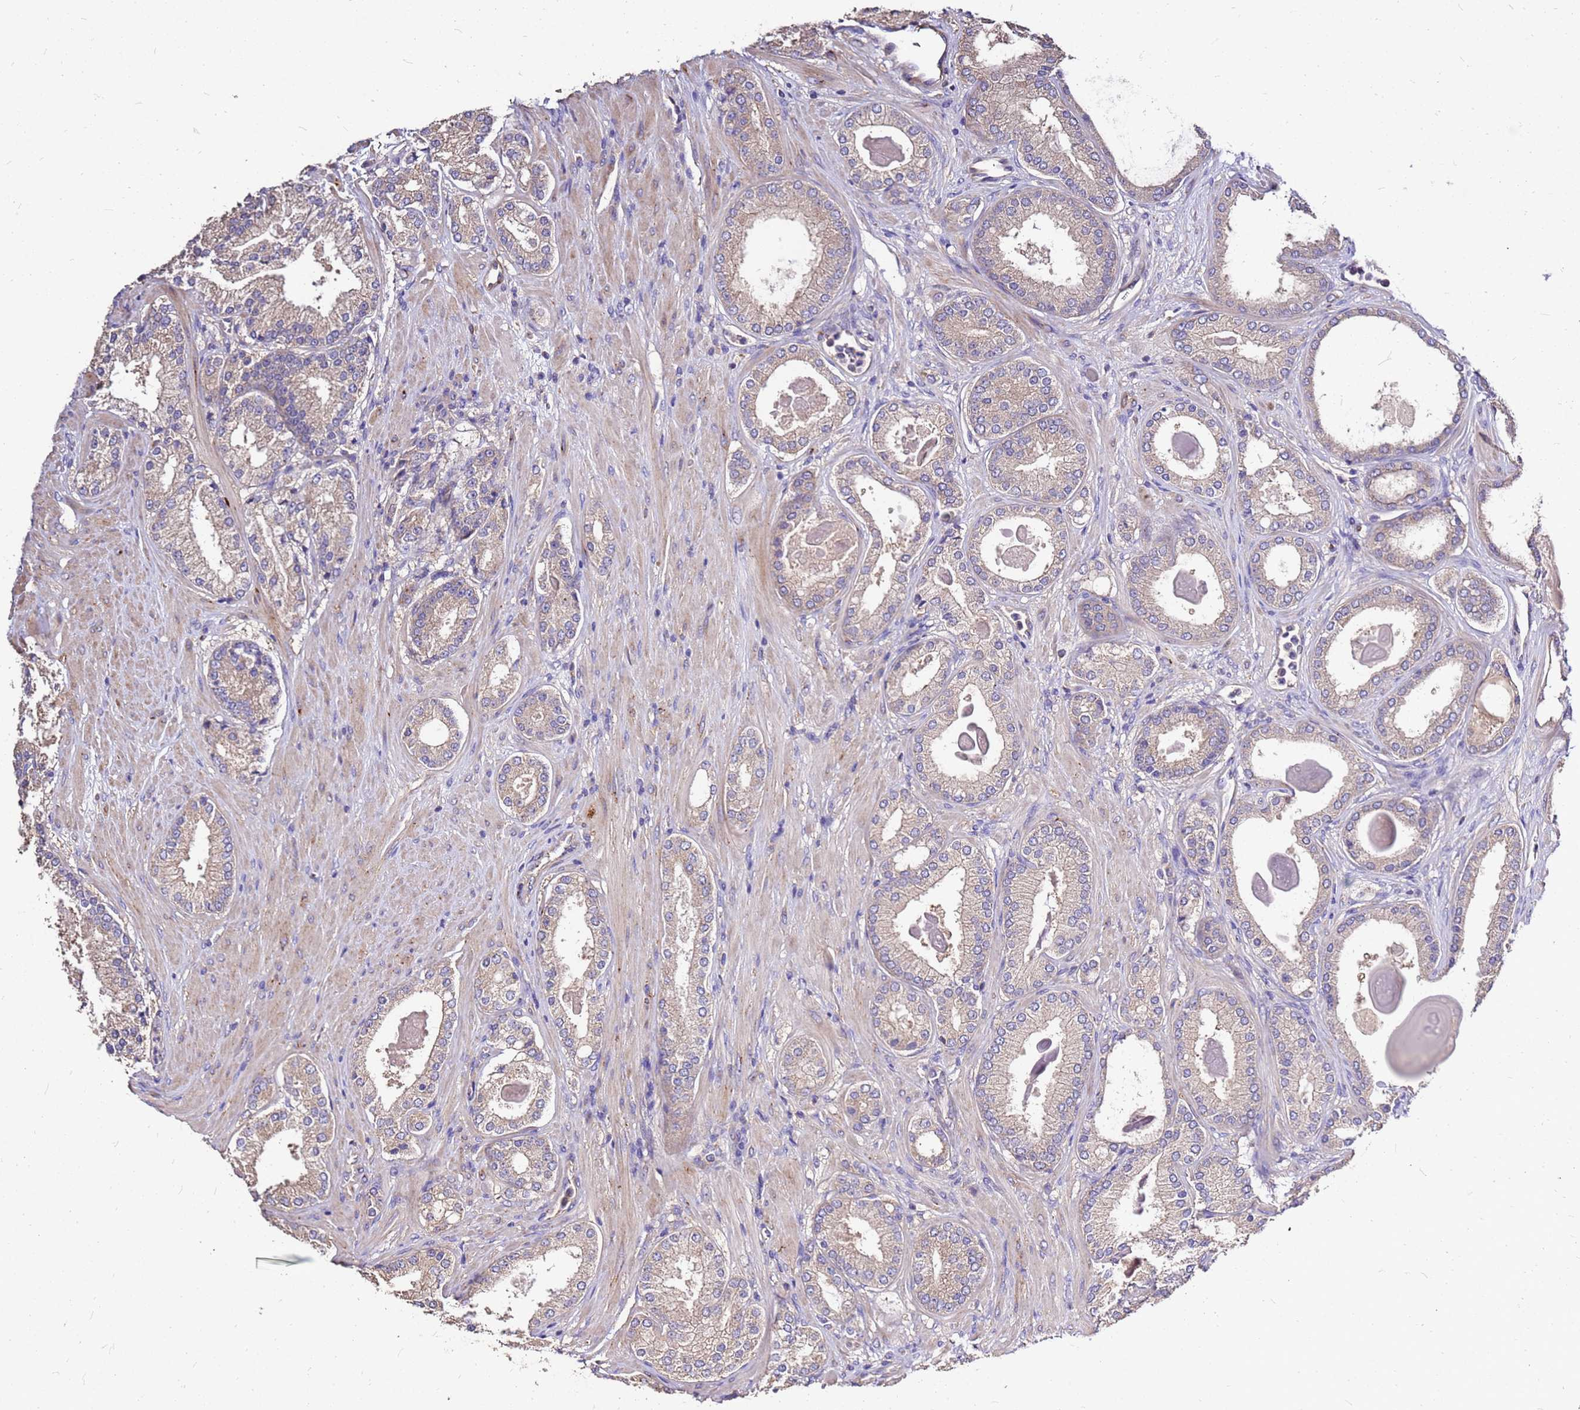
{"staining": {"intensity": "weak", "quantity": "25%-75%", "location": "cytoplasmic/membranous"}, "tissue": "prostate cancer", "cell_type": "Tumor cells", "image_type": "cancer", "snomed": [{"axis": "morphology", "description": "Adenocarcinoma, Low grade"}, {"axis": "topography", "description": "Prostate"}], "caption": "A low amount of weak cytoplasmic/membranous expression is identified in approximately 25%-75% of tumor cells in prostate cancer (adenocarcinoma (low-grade)) tissue. The staining was performed using DAB to visualize the protein expression in brown, while the nuclei were stained in blue with hematoxylin (Magnification: 20x).", "gene": "EXD3", "patient": {"sex": "male", "age": 59}}